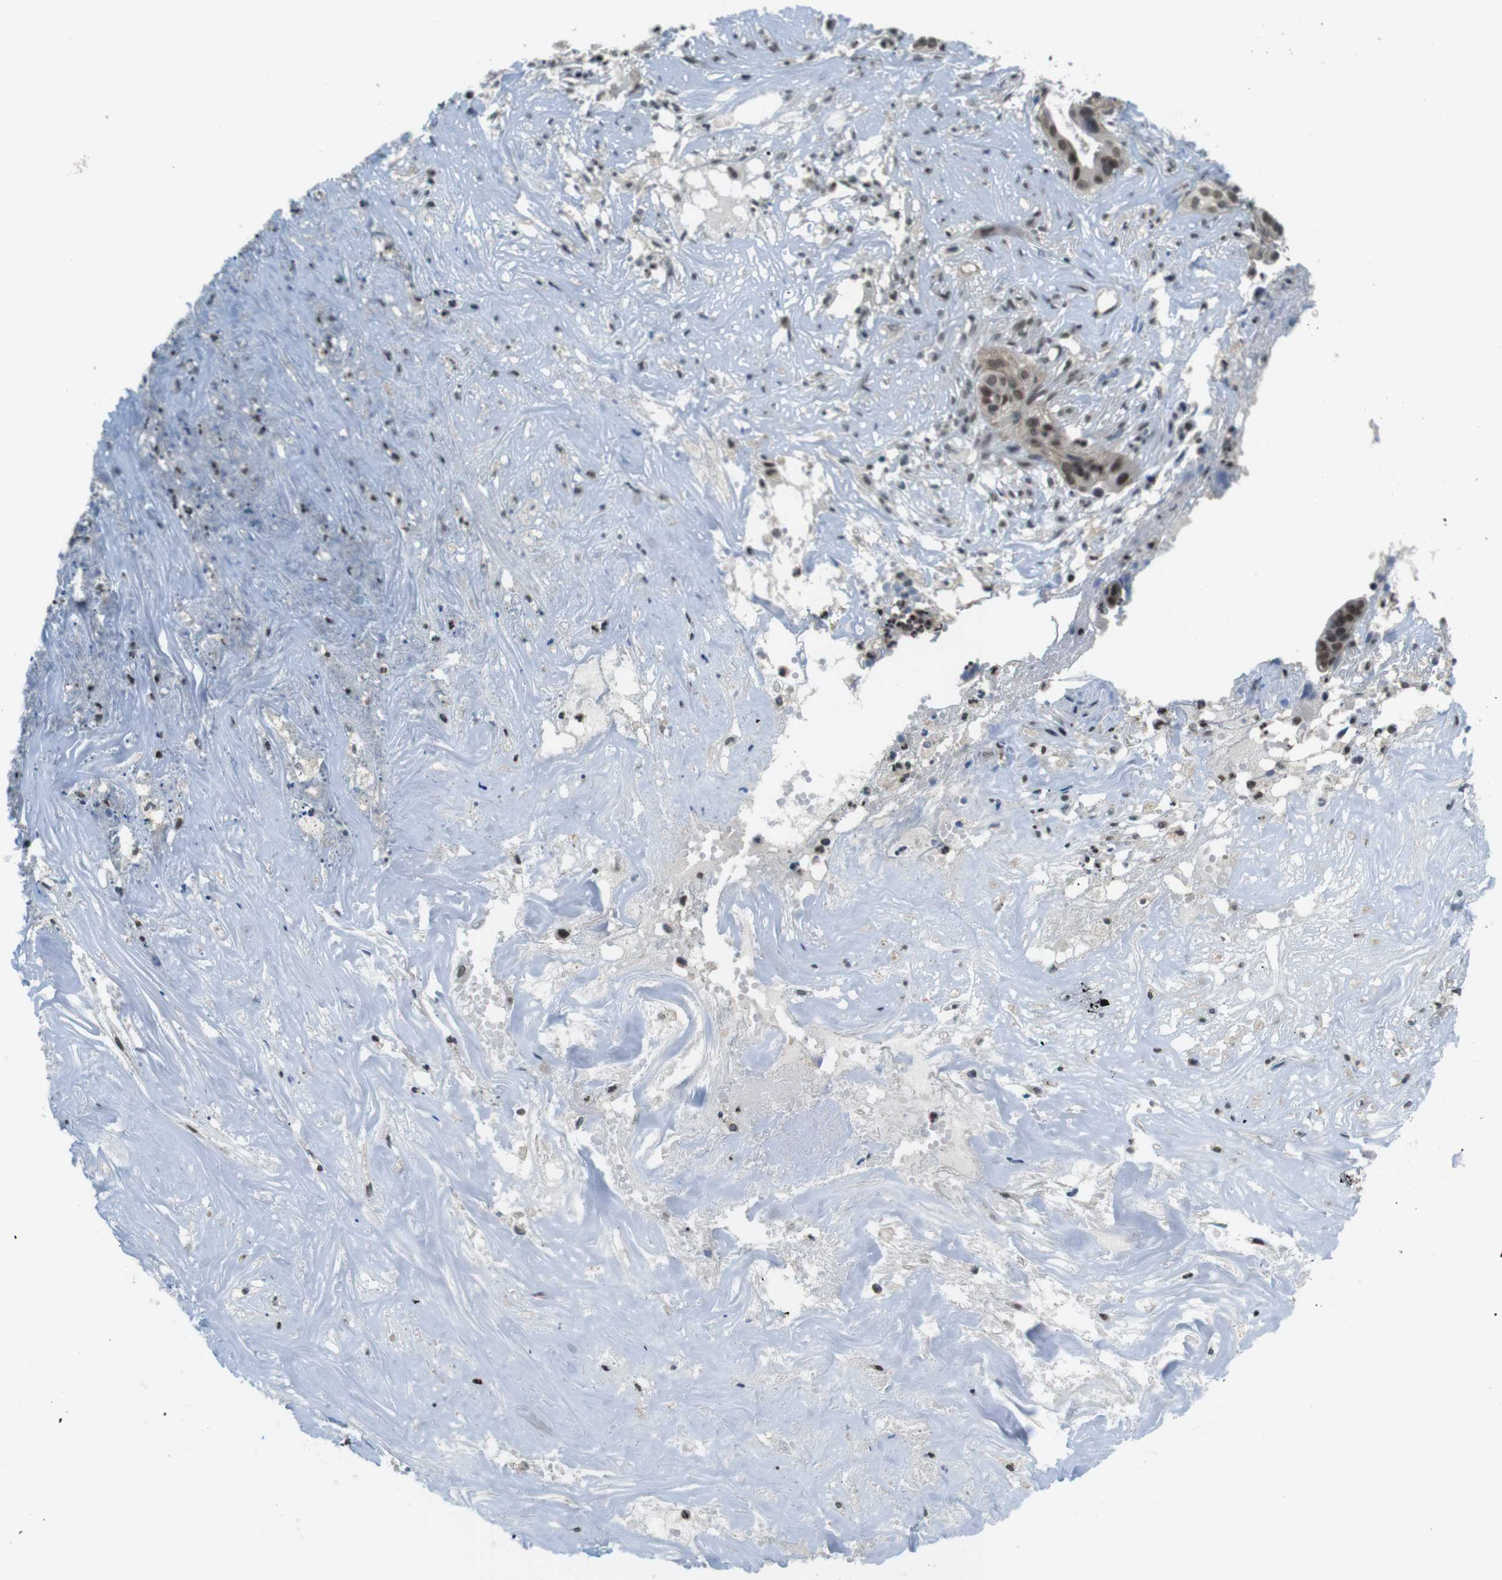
{"staining": {"intensity": "moderate", "quantity": ">75%", "location": "nuclear"}, "tissue": "liver cancer", "cell_type": "Tumor cells", "image_type": "cancer", "snomed": [{"axis": "morphology", "description": "Cholangiocarcinoma"}, {"axis": "topography", "description": "Liver"}], "caption": "Moderate nuclear protein positivity is identified in approximately >75% of tumor cells in cholangiocarcinoma (liver). (DAB (3,3'-diaminobenzidine) = brown stain, brightfield microscopy at high magnification).", "gene": "NEK4", "patient": {"sex": "female", "age": 61}}